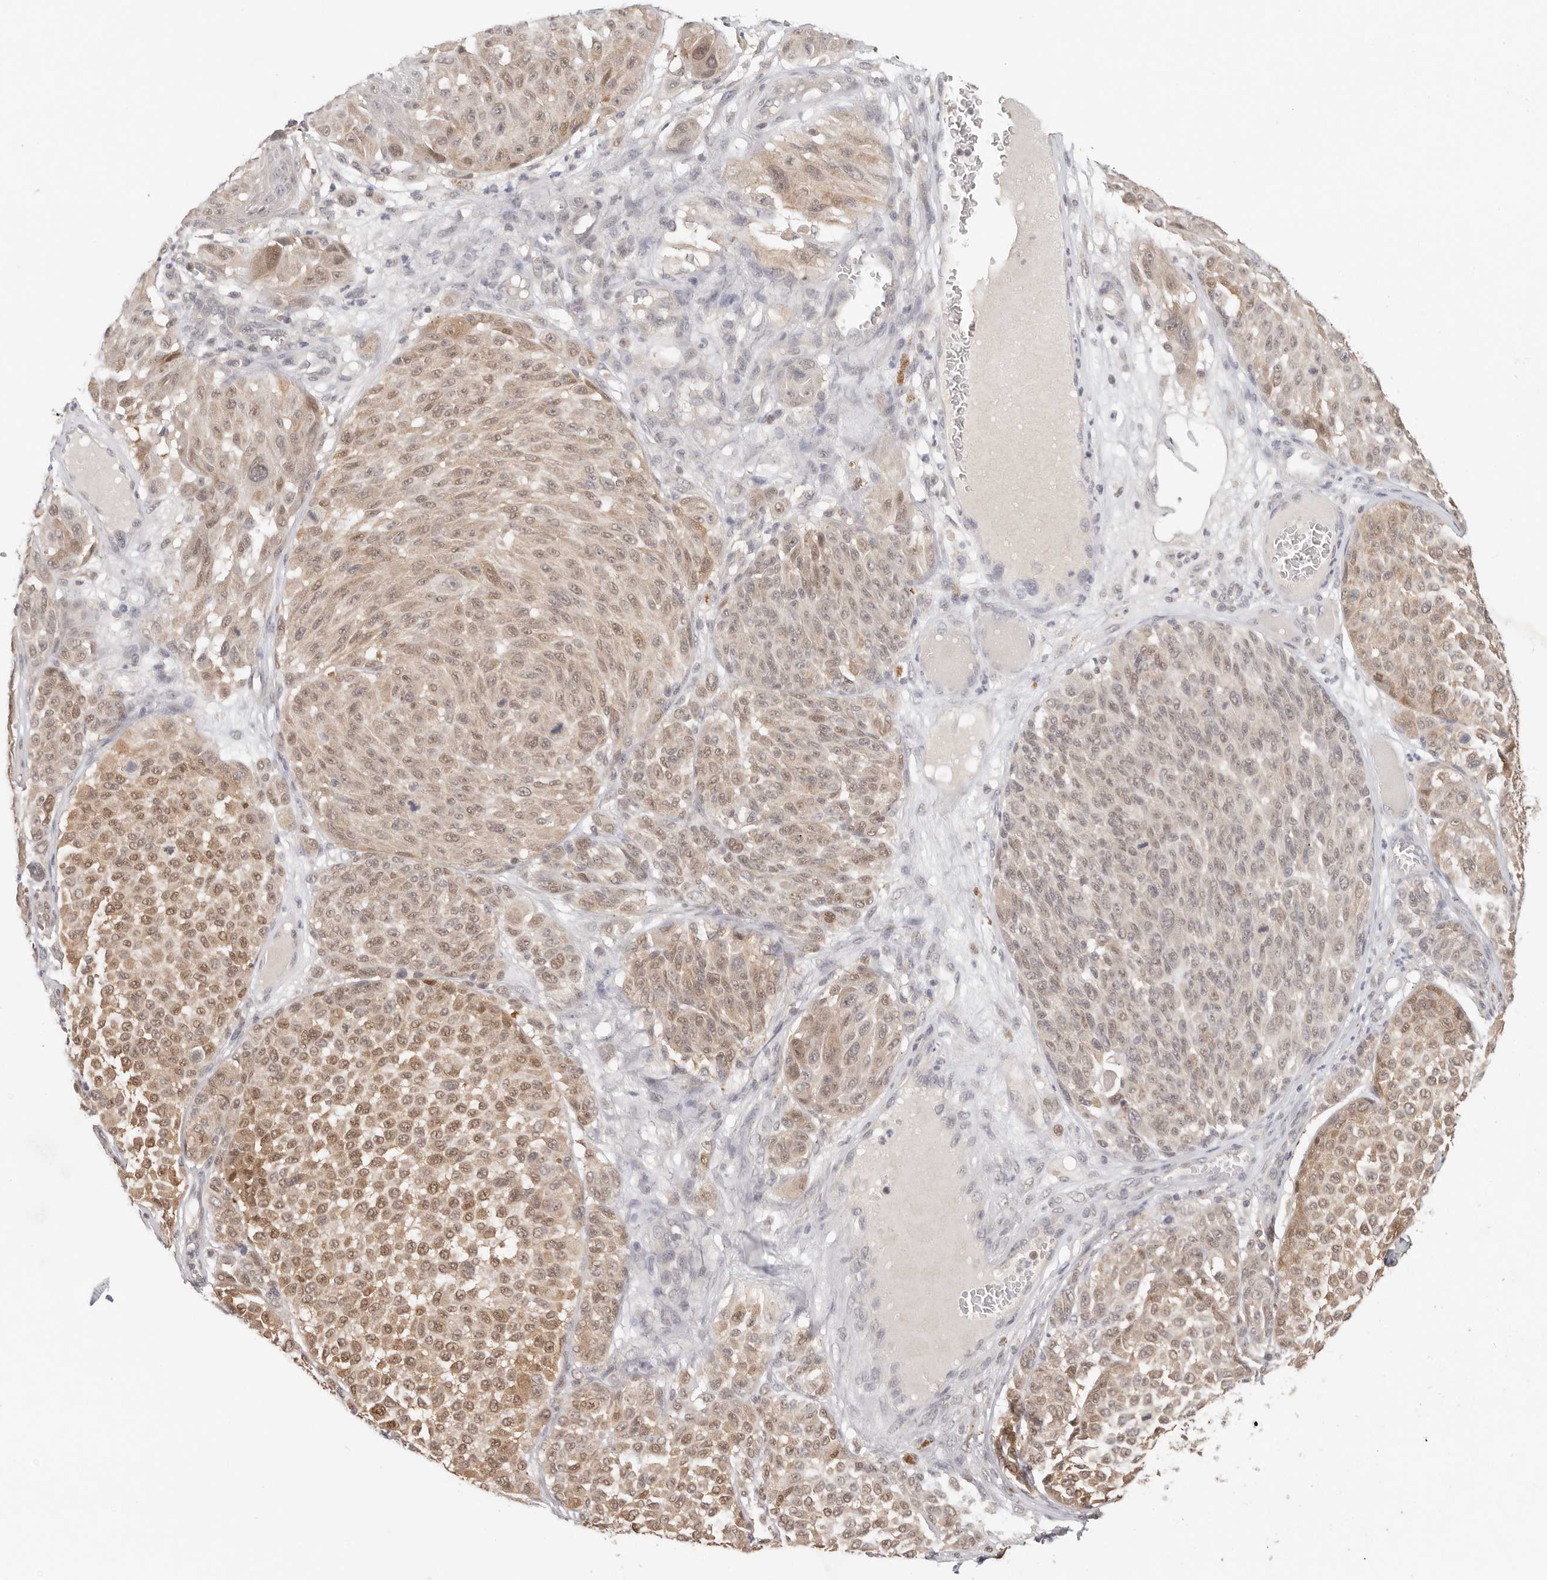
{"staining": {"intensity": "moderate", "quantity": ">75%", "location": "nuclear"}, "tissue": "melanoma", "cell_type": "Tumor cells", "image_type": "cancer", "snomed": [{"axis": "morphology", "description": "Malignant melanoma, NOS"}, {"axis": "topography", "description": "Skin"}], "caption": "A photomicrograph of human melanoma stained for a protein demonstrates moderate nuclear brown staining in tumor cells.", "gene": "LARP7", "patient": {"sex": "male", "age": 83}}